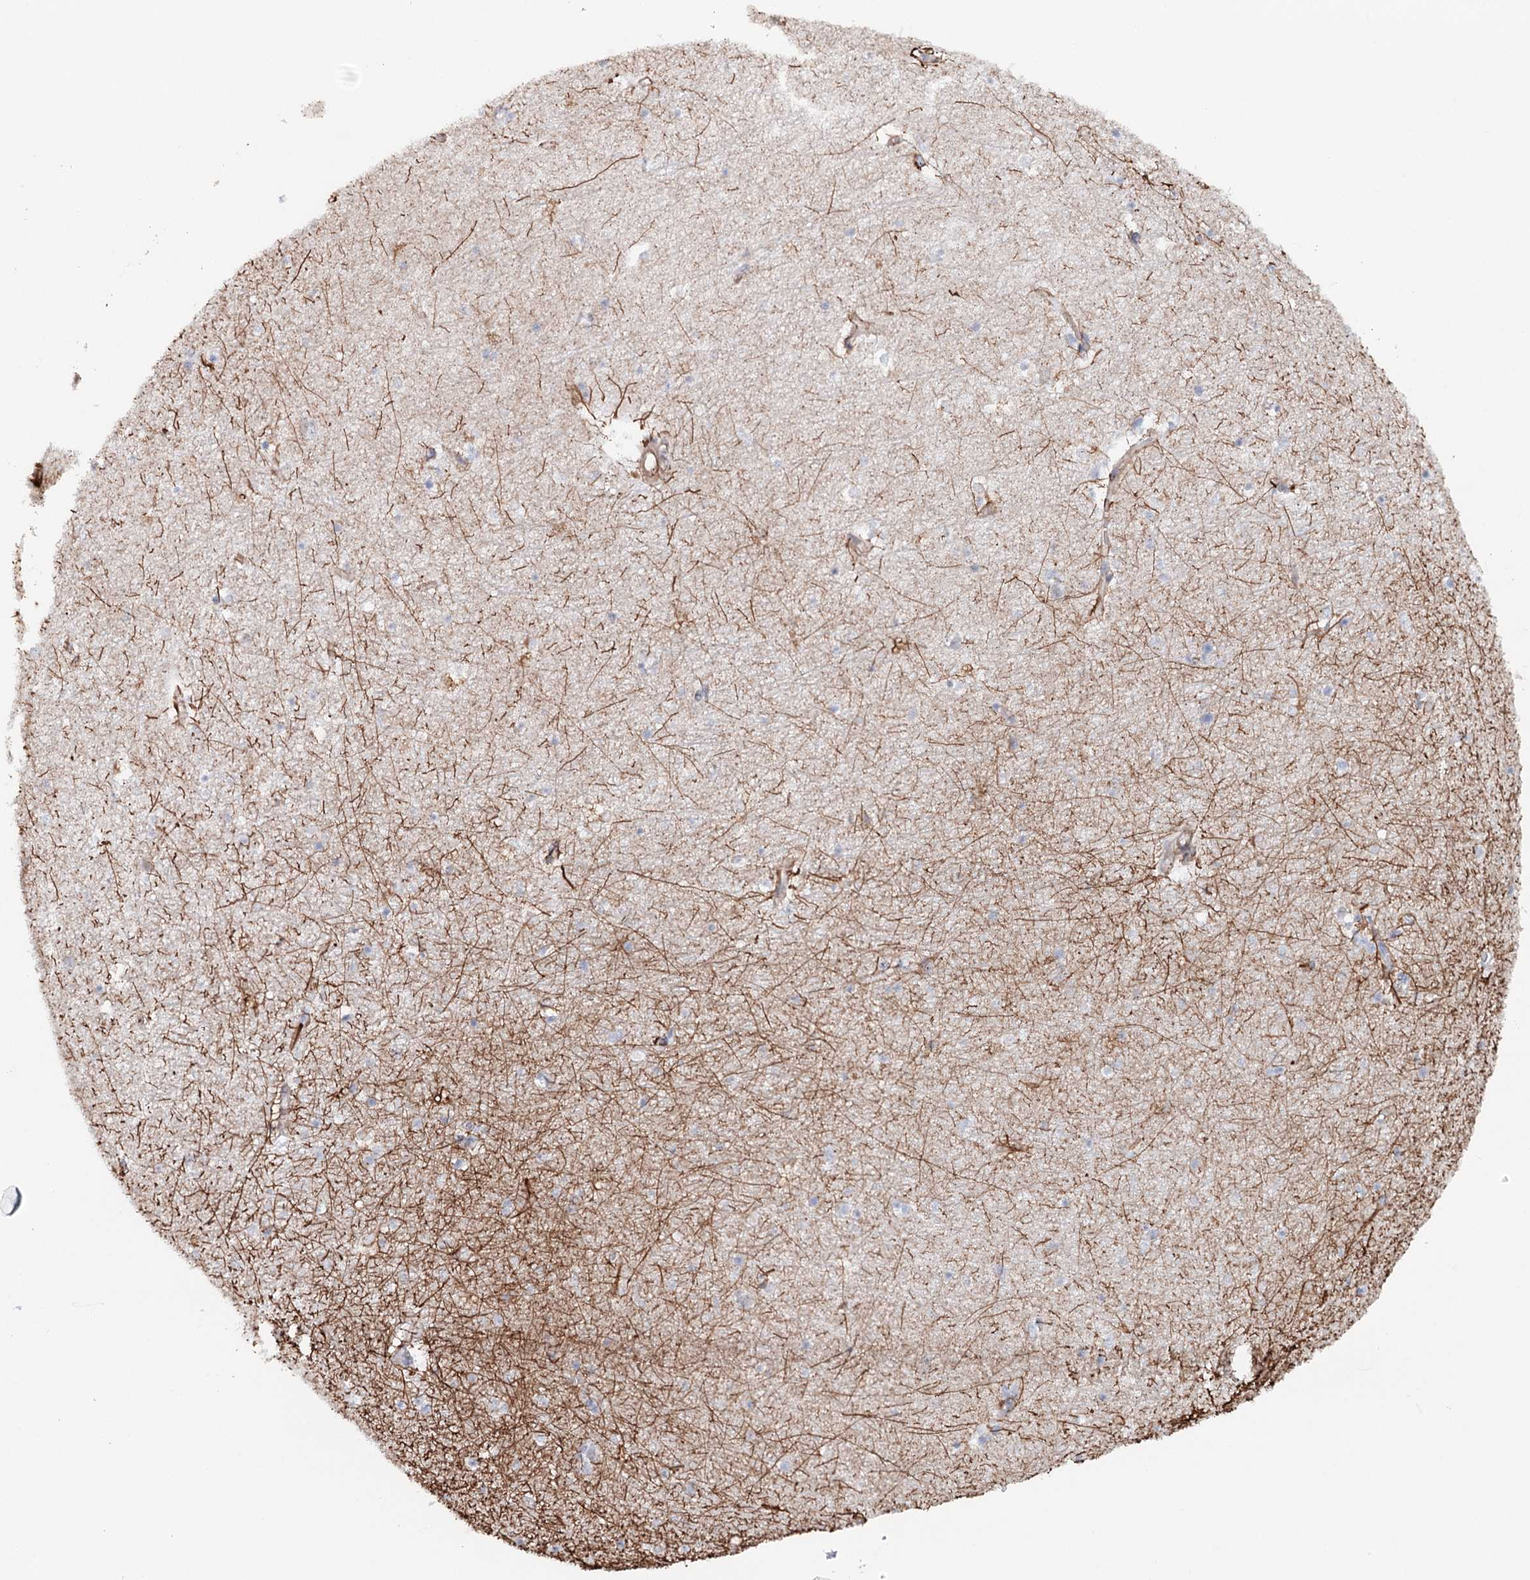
{"staining": {"intensity": "strong", "quantity": "<25%", "location": "cytoplasmic/membranous"}, "tissue": "hippocampus", "cell_type": "Glial cells", "image_type": "normal", "snomed": [{"axis": "morphology", "description": "Normal tissue, NOS"}, {"axis": "topography", "description": "Hippocampus"}], "caption": "IHC histopathology image of benign hippocampus: human hippocampus stained using immunohistochemistry reveals medium levels of strong protein expression localized specifically in the cytoplasmic/membranous of glial cells, appearing as a cytoplasmic/membranous brown color.", "gene": "SYNPO", "patient": {"sex": "female", "age": 64}}